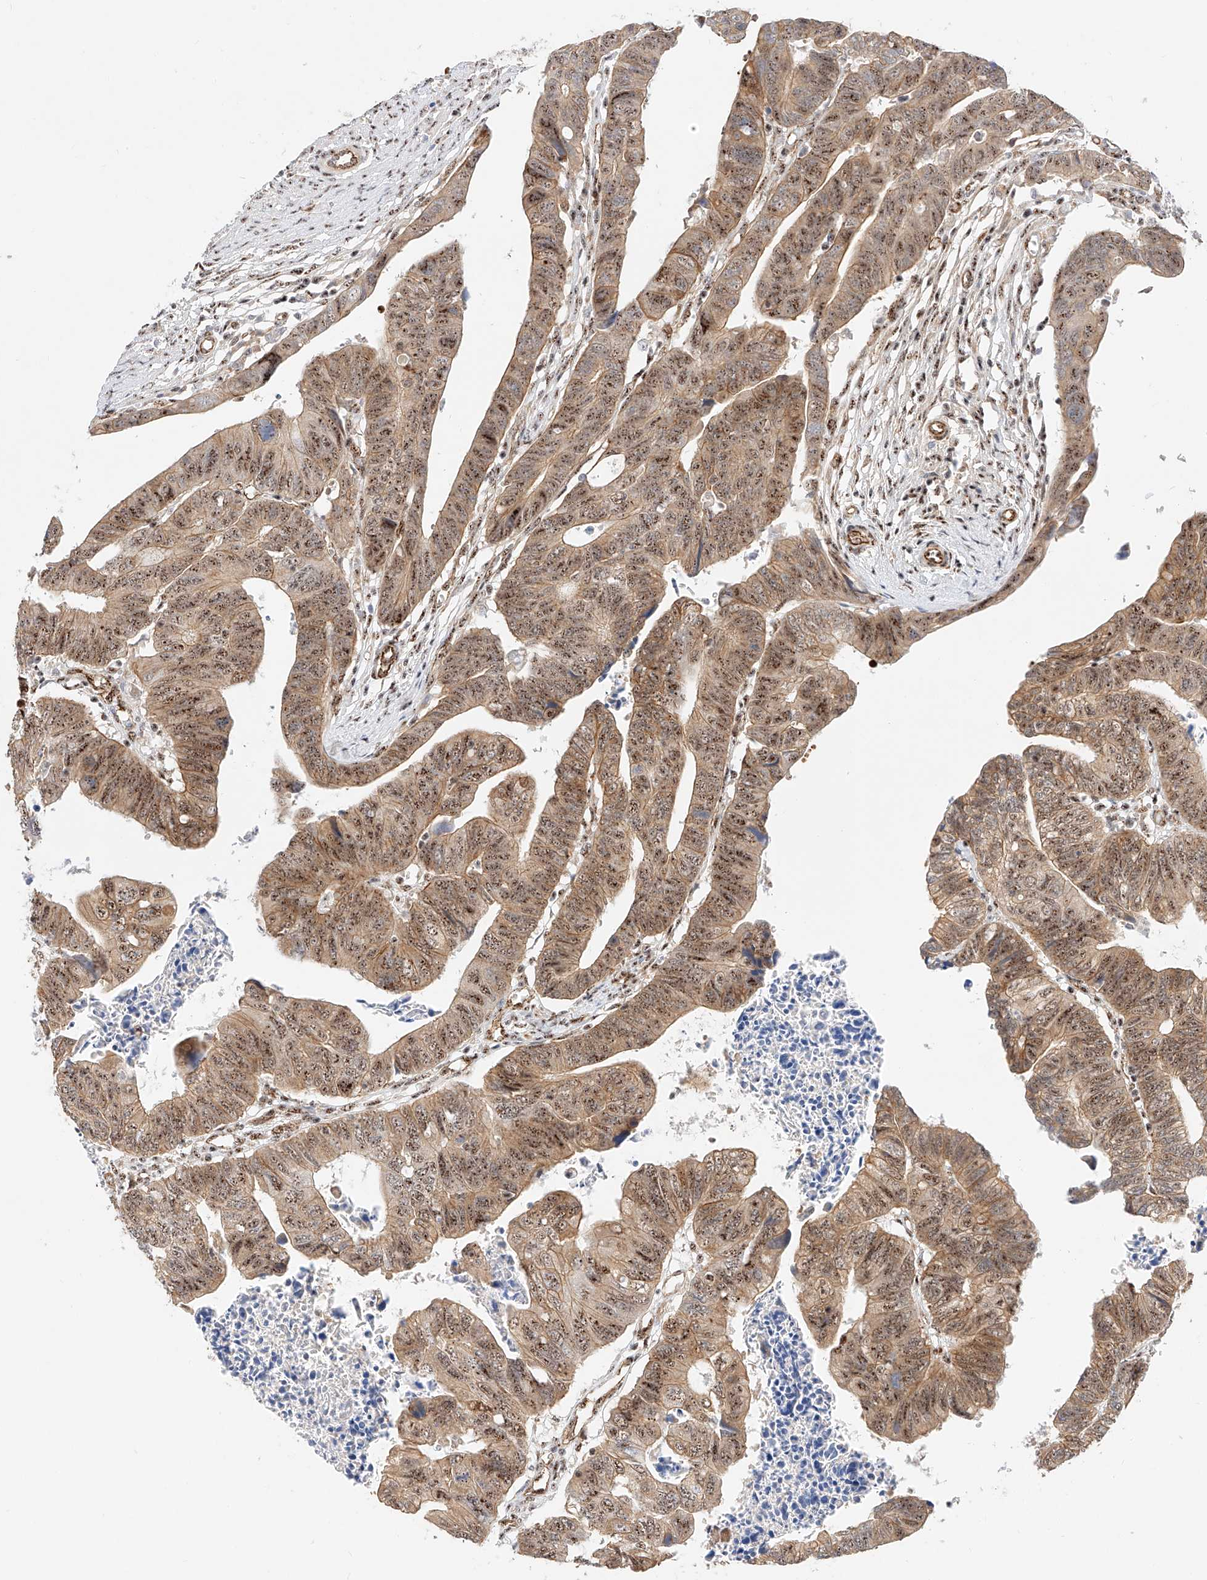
{"staining": {"intensity": "moderate", "quantity": ">75%", "location": "cytoplasmic/membranous,nuclear"}, "tissue": "colorectal cancer", "cell_type": "Tumor cells", "image_type": "cancer", "snomed": [{"axis": "morphology", "description": "Adenocarcinoma, NOS"}, {"axis": "topography", "description": "Rectum"}], "caption": "IHC of colorectal adenocarcinoma exhibits medium levels of moderate cytoplasmic/membranous and nuclear staining in approximately >75% of tumor cells.", "gene": "ATXN7L2", "patient": {"sex": "female", "age": 65}}